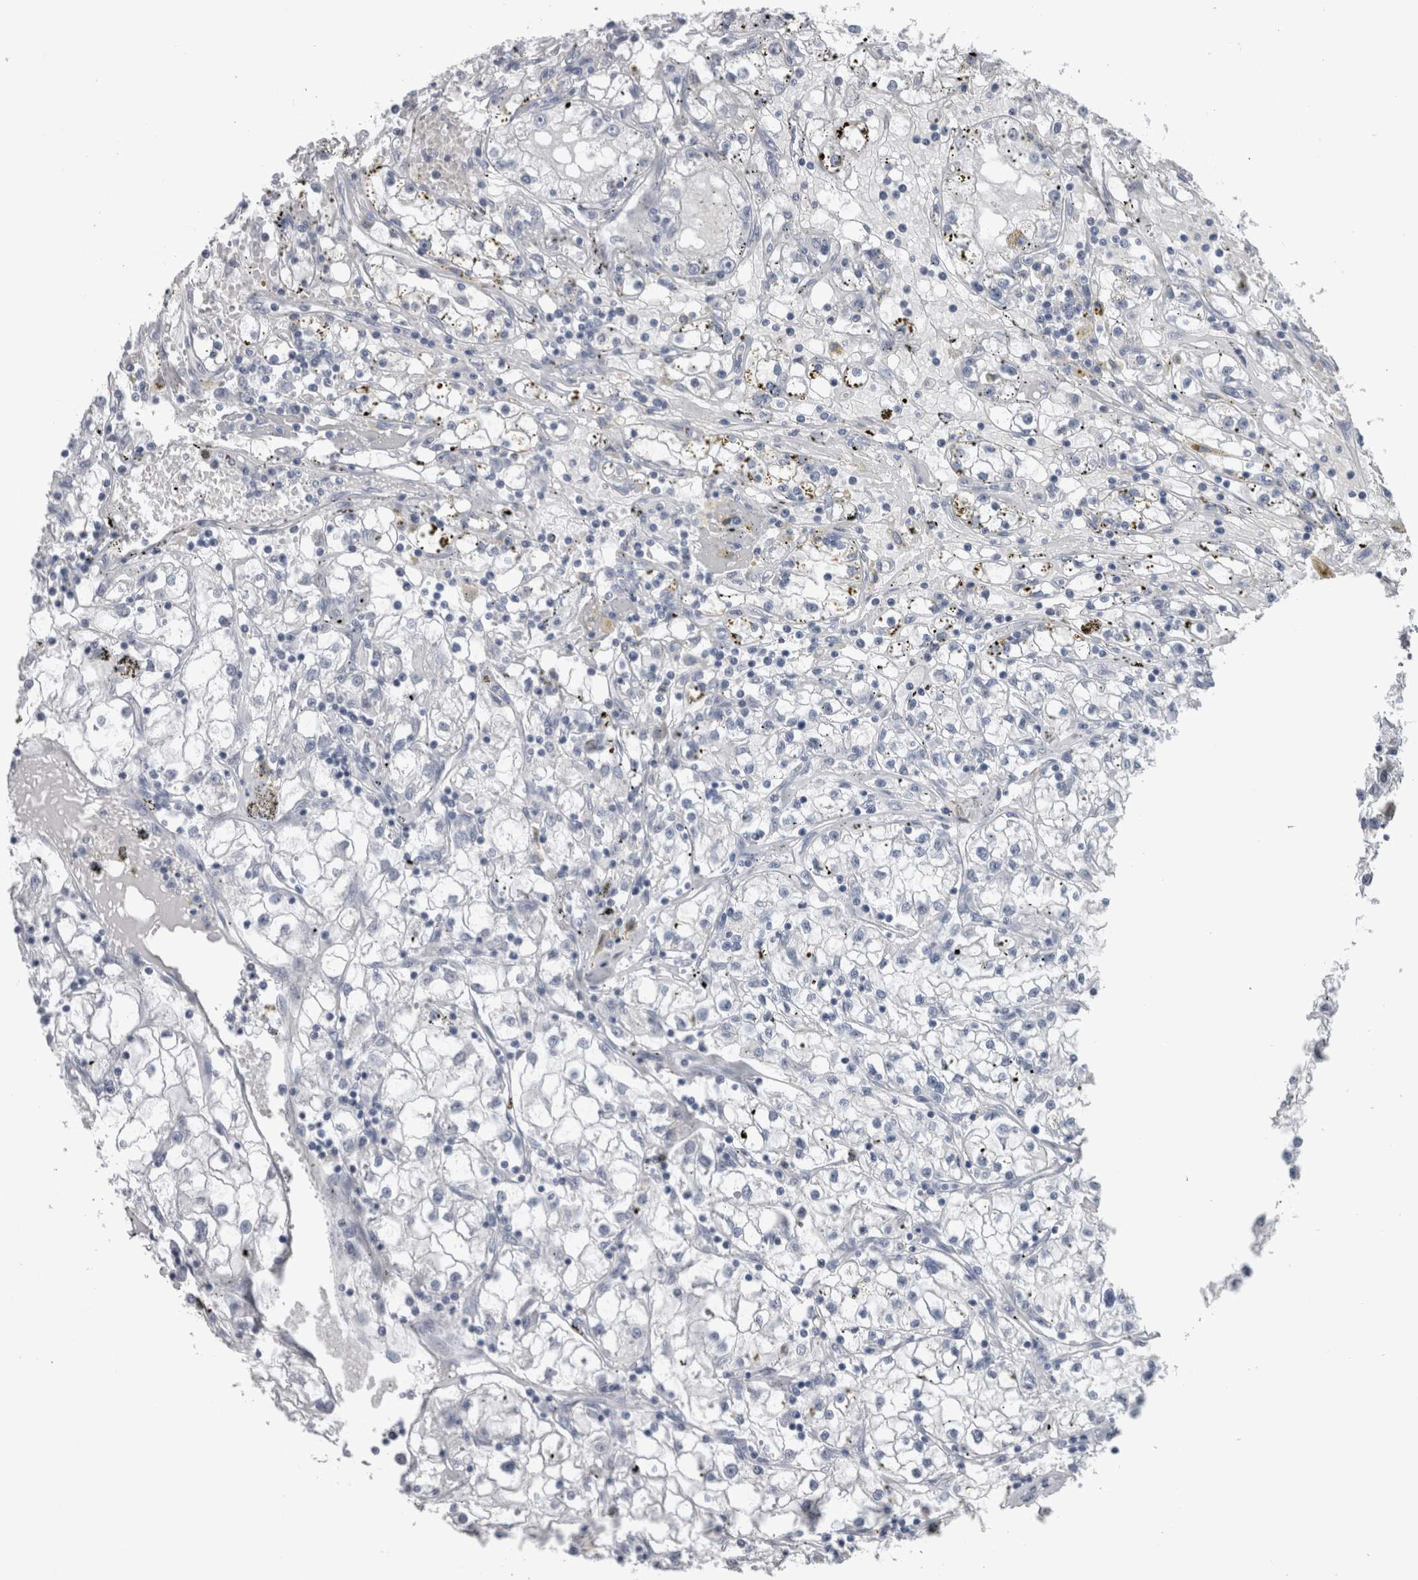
{"staining": {"intensity": "negative", "quantity": "none", "location": "none"}, "tissue": "renal cancer", "cell_type": "Tumor cells", "image_type": "cancer", "snomed": [{"axis": "morphology", "description": "Adenocarcinoma, NOS"}, {"axis": "topography", "description": "Kidney"}], "caption": "Tumor cells show no significant protein staining in renal adenocarcinoma.", "gene": "CA8", "patient": {"sex": "male", "age": 56}}